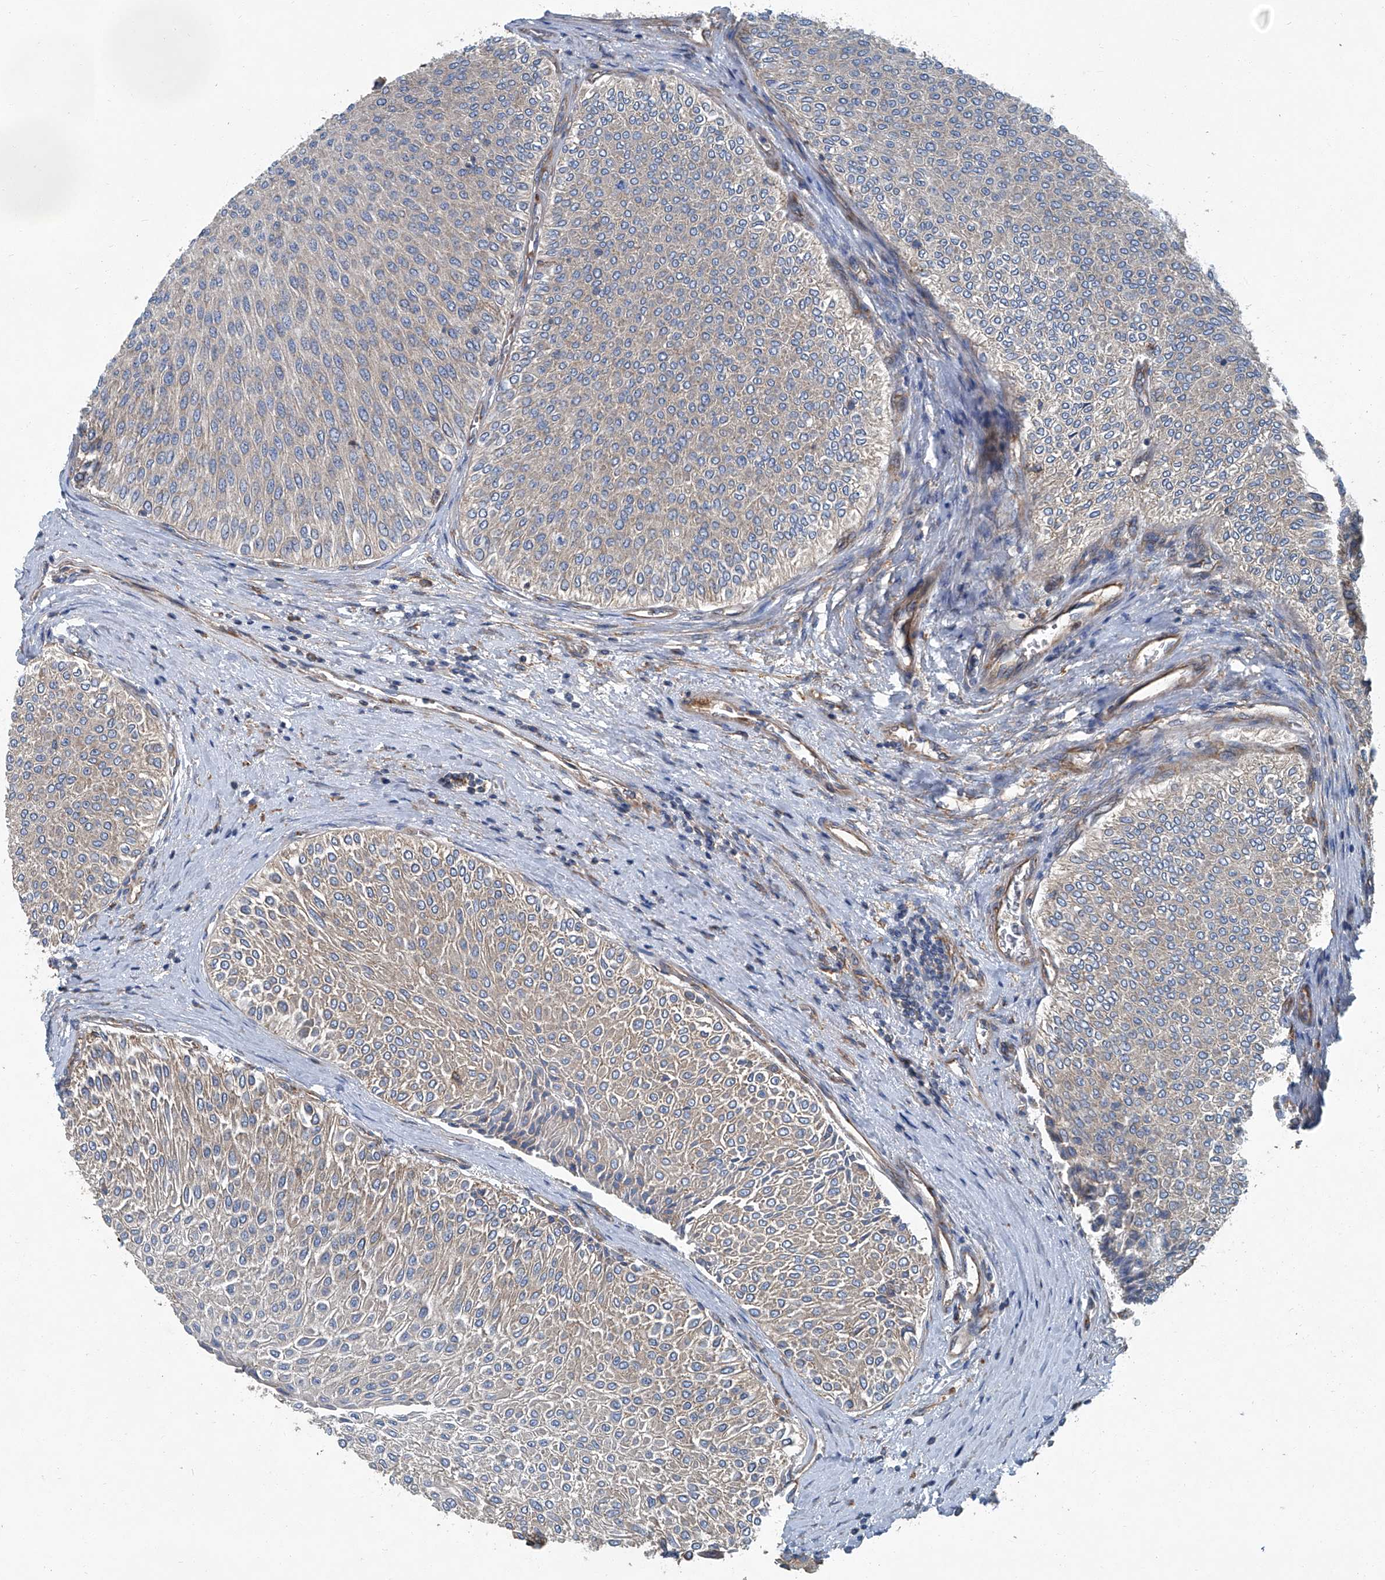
{"staining": {"intensity": "weak", "quantity": "25%-75%", "location": "cytoplasmic/membranous"}, "tissue": "urothelial cancer", "cell_type": "Tumor cells", "image_type": "cancer", "snomed": [{"axis": "morphology", "description": "Urothelial carcinoma, Low grade"}, {"axis": "topography", "description": "Urinary bladder"}], "caption": "This is a histology image of immunohistochemistry staining of urothelial cancer, which shows weak staining in the cytoplasmic/membranous of tumor cells.", "gene": "PIGH", "patient": {"sex": "male", "age": 78}}